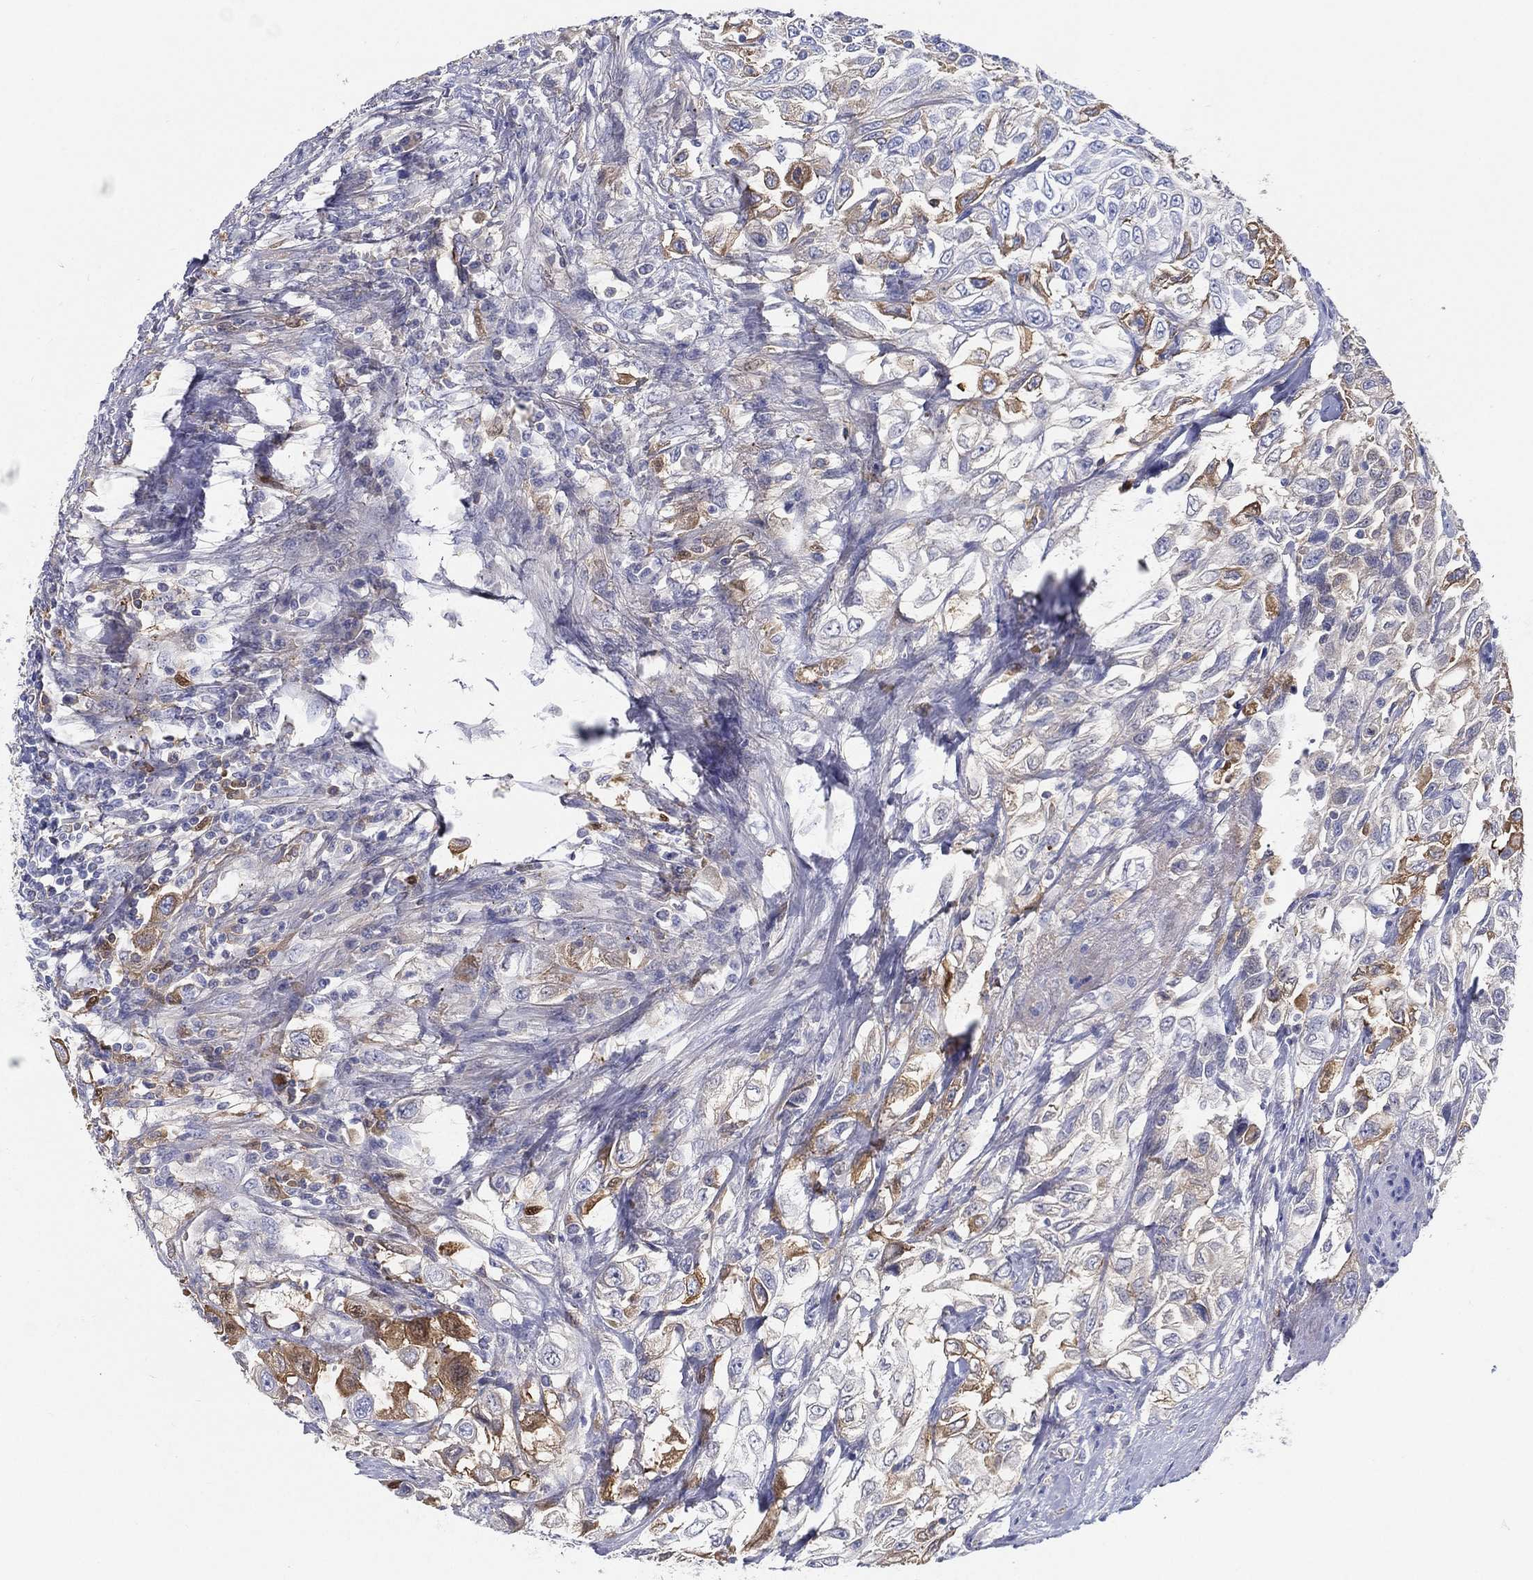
{"staining": {"intensity": "moderate", "quantity": "<25%", "location": "cytoplasmic/membranous"}, "tissue": "urothelial cancer", "cell_type": "Tumor cells", "image_type": "cancer", "snomed": [{"axis": "morphology", "description": "Urothelial carcinoma, High grade"}, {"axis": "topography", "description": "Urinary bladder"}], "caption": "Immunohistochemical staining of urothelial cancer demonstrates low levels of moderate cytoplasmic/membranous protein expression in approximately <25% of tumor cells.", "gene": "IFNB1", "patient": {"sex": "female", "age": 56}}